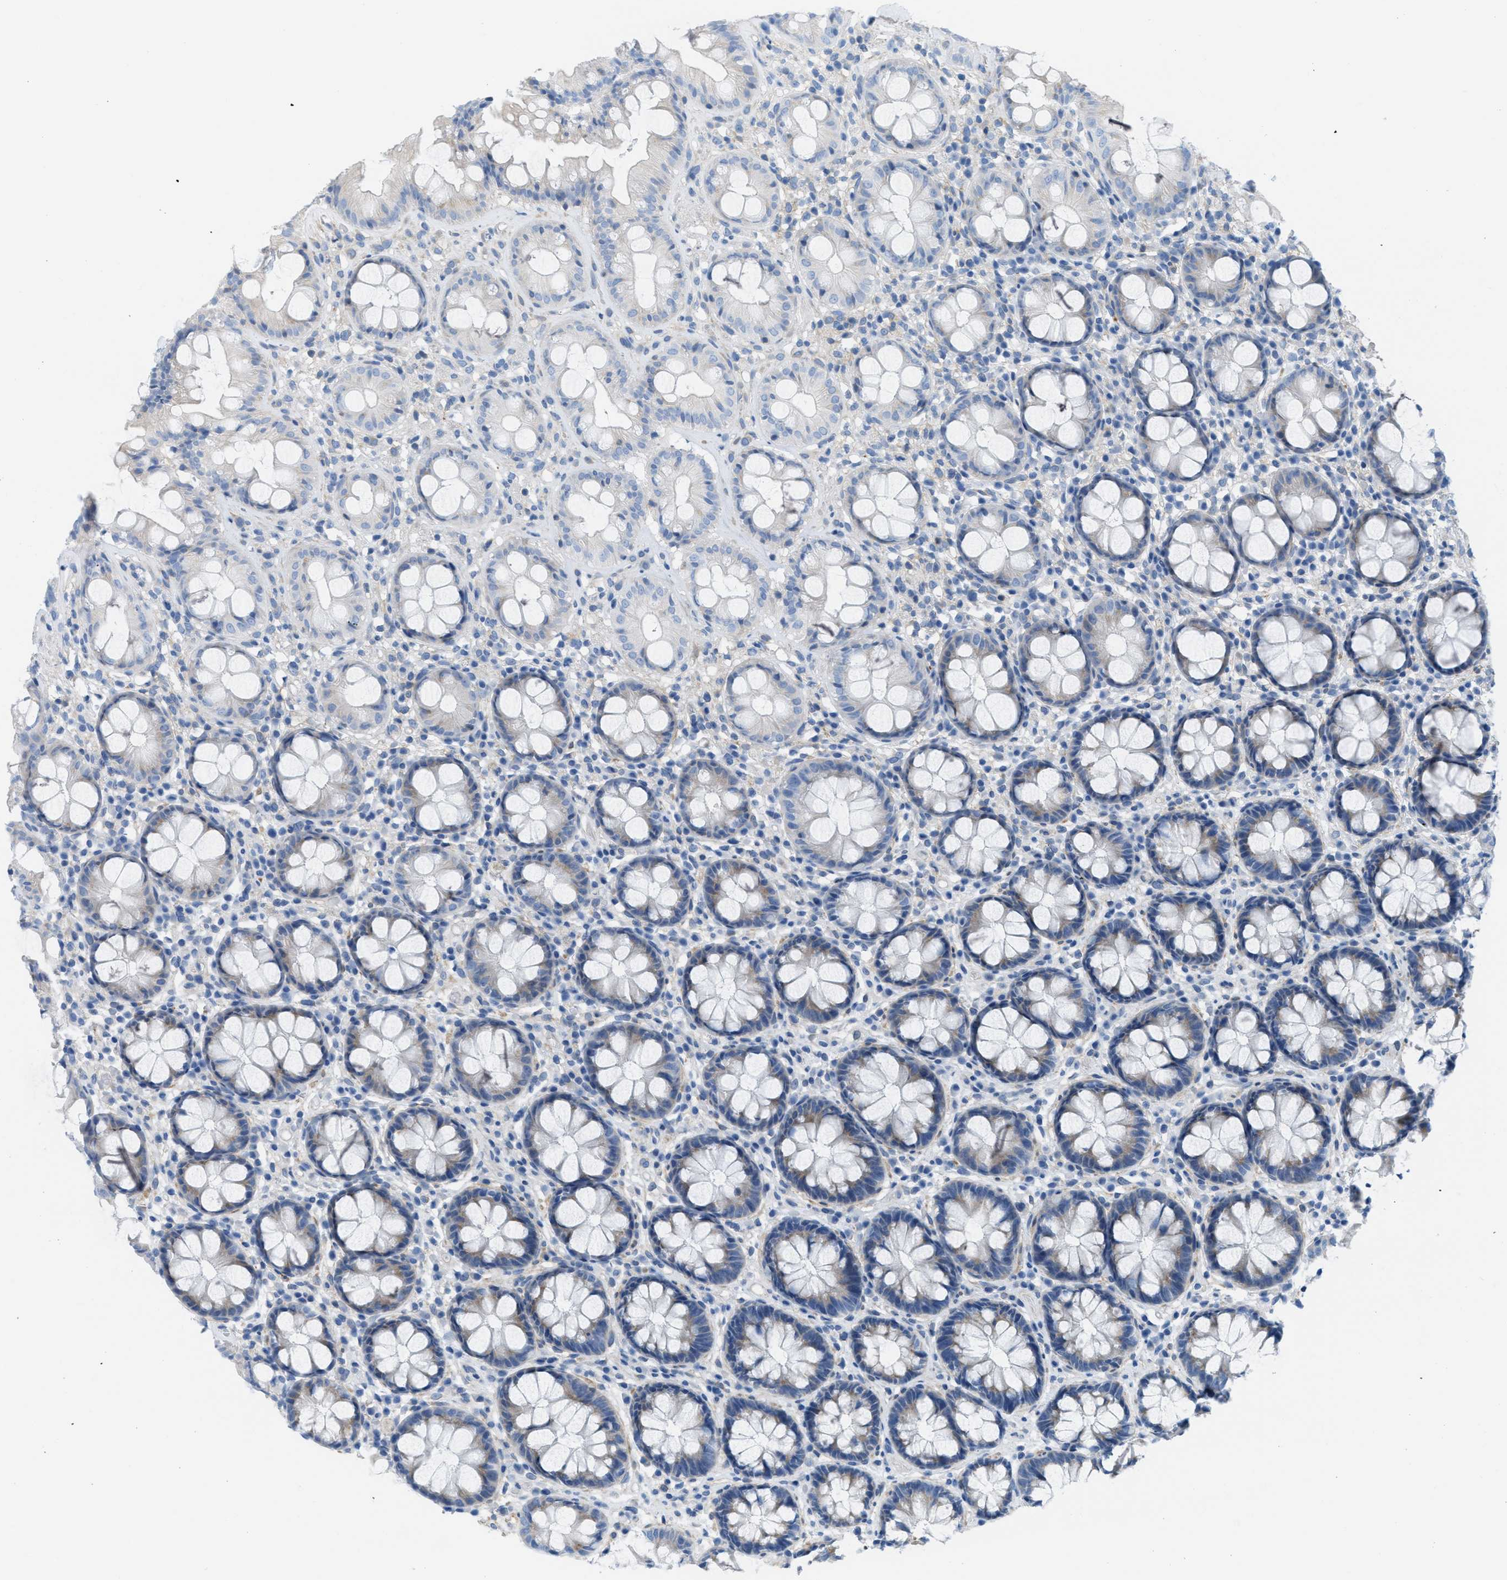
{"staining": {"intensity": "moderate", "quantity": "<25%", "location": "cytoplasmic/membranous"}, "tissue": "rectum", "cell_type": "Glandular cells", "image_type": "normal", "snomed": [{"axis": "morphology", "description": "Normal tissue, NOS"}, {"axis": "topography", "description": "Rectum"}], "caption": "About <25% of glandular cells in normal rectum demonstrate moderate cytoplasmic/membranous protein positivity as visualized by brown immunohistochemical staining.", "gene": "ASGR1", "patient": {"sex": "male", "age": 64}}